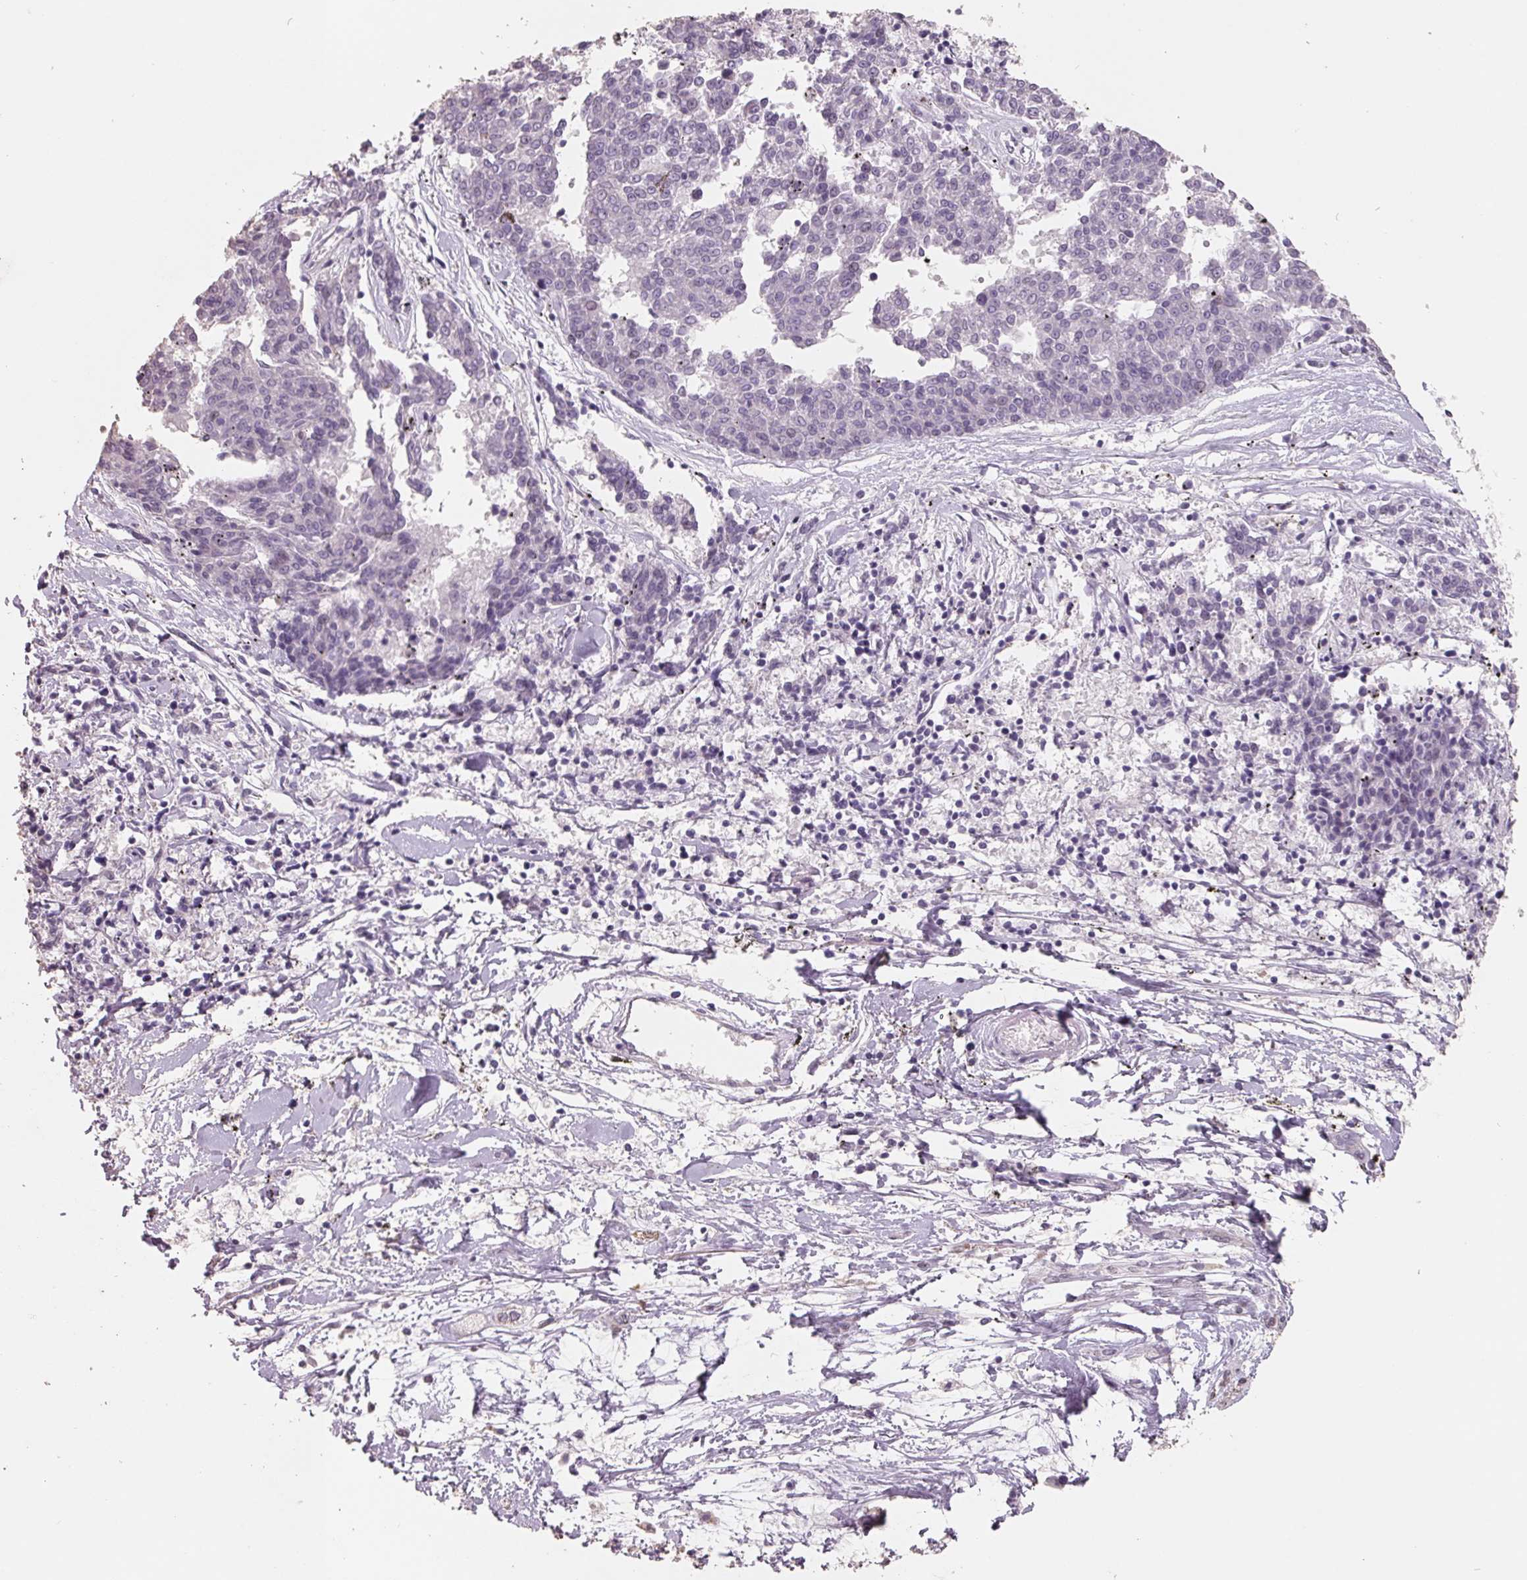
{"staining": {"intensity": "negative", "quantity": "none", "location": "none"}, "tissue": "melanoma", "cell_type": "Tumor cells", "image_type": "cancer", "snomed": [{"axis": "morphology", "description": "Malignant melanoma, NOS"}, {"axis": "topography", "description": "Skin"}], "caption": "An image of human melanoma is negative for staining in tumor cells. (DAB (3,3'-diaminobenzidine) immunohistochemistry (IHC) visualized using brightfield microscopy, high magnification).", "gene": "FTCD", "patient": {"sex": "female", "age": 72}}